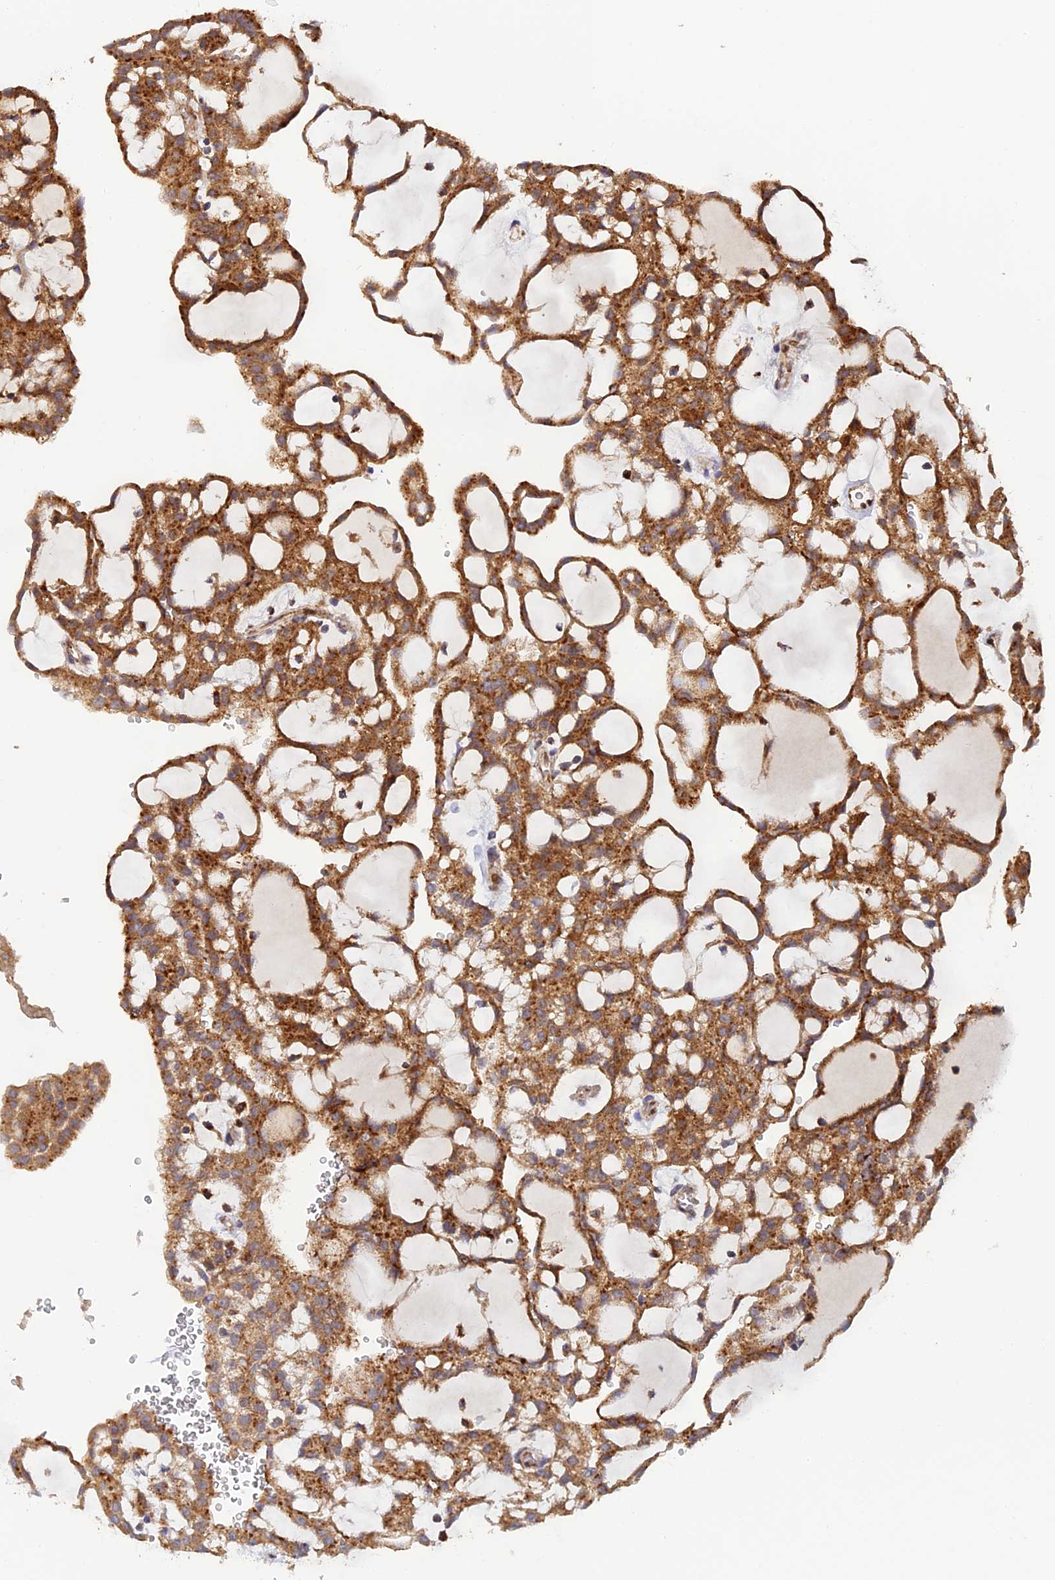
{"staining": {"intensity": "moderate", "quantity": ">75%", "location": "cytoplasmic/membranous"}, "tissue": "renal cancer", "cell_type": "Tumor cells", "image_type": "cancer", "snomed": [{"axis": "morphology", "description": "Adenocarcinoma, NOS"}, {"axis": "topography", "description": "Kidney"}], "caption": "Immunohistochemical staining of renal cancer exhibits medium levels of moderate cytoplasmic/membranous staining in about >75% of tumor cells.", "gene": "PODNL1", "patient": {"sex": "male", "age": 63}}